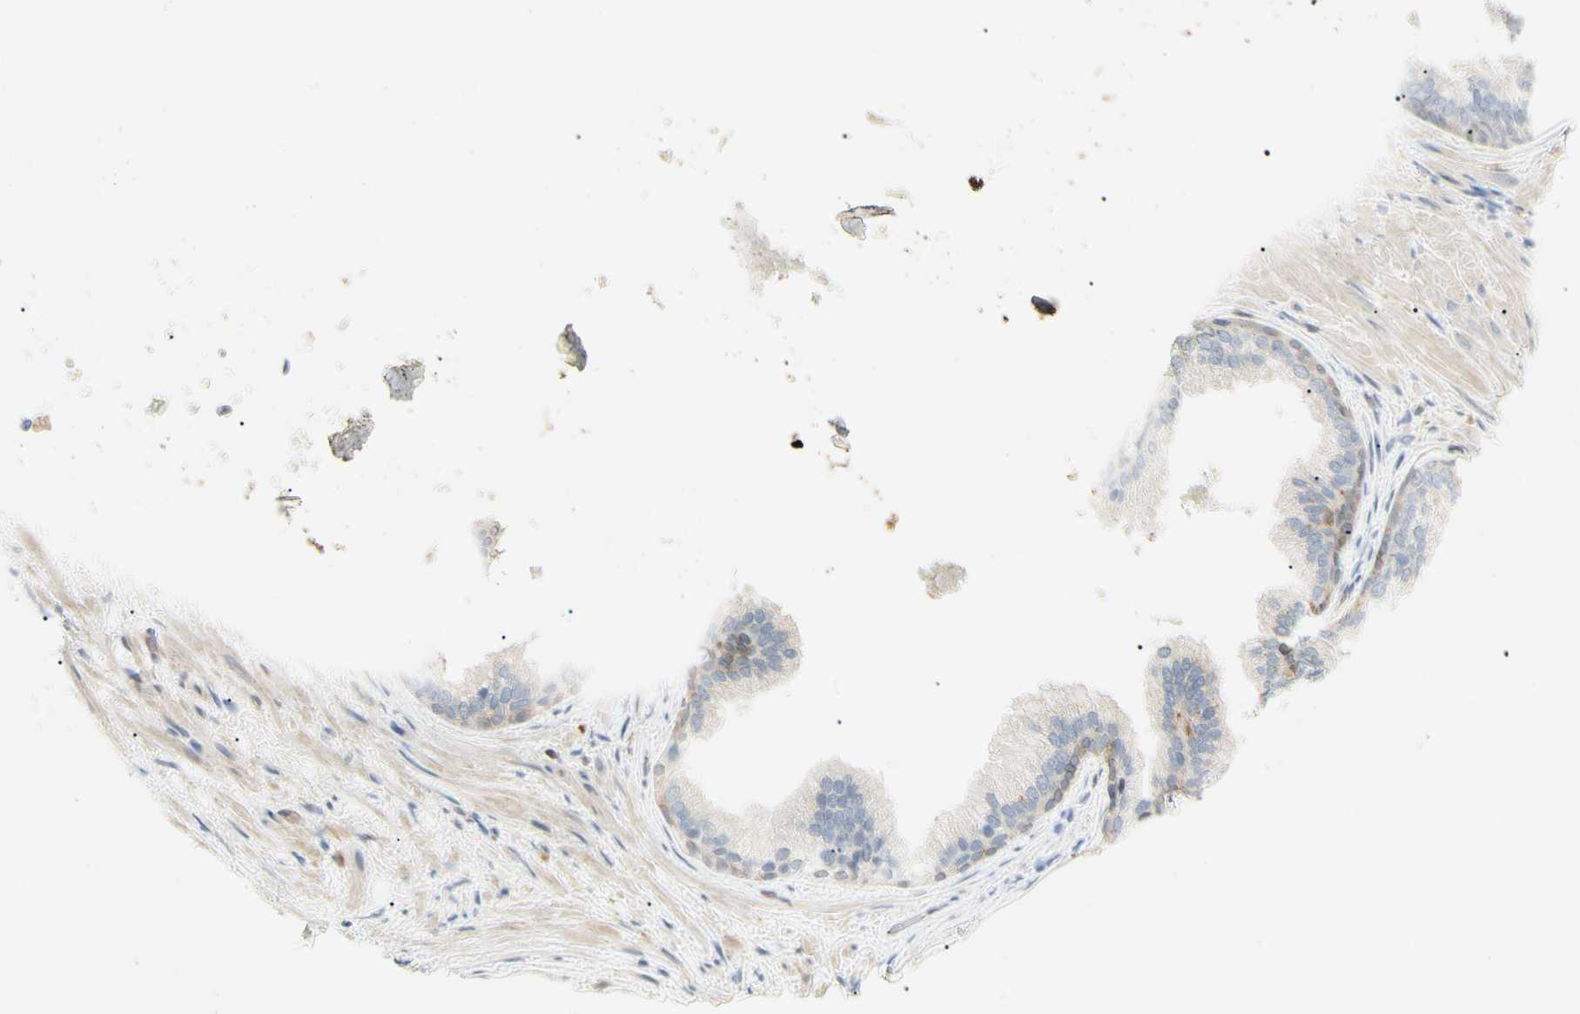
{"staining": {"intensity": "negative", "quantity": "none", "location": "none"}, "tissue": "prostate", "cell_type": "Glandular cells", "image_type": "normal", "snomed": [{"axis": "morphology", "description": "Normal tissue, NOS"}, {"axis": "topography", "description": "Prostate"}], "caption": "Immunohistochemistry (IHC) of benign human prostate exhibits no expression in glandular cells.", "gene": "LPCAT2", "patient": {"sex": "male", "age": 76}}